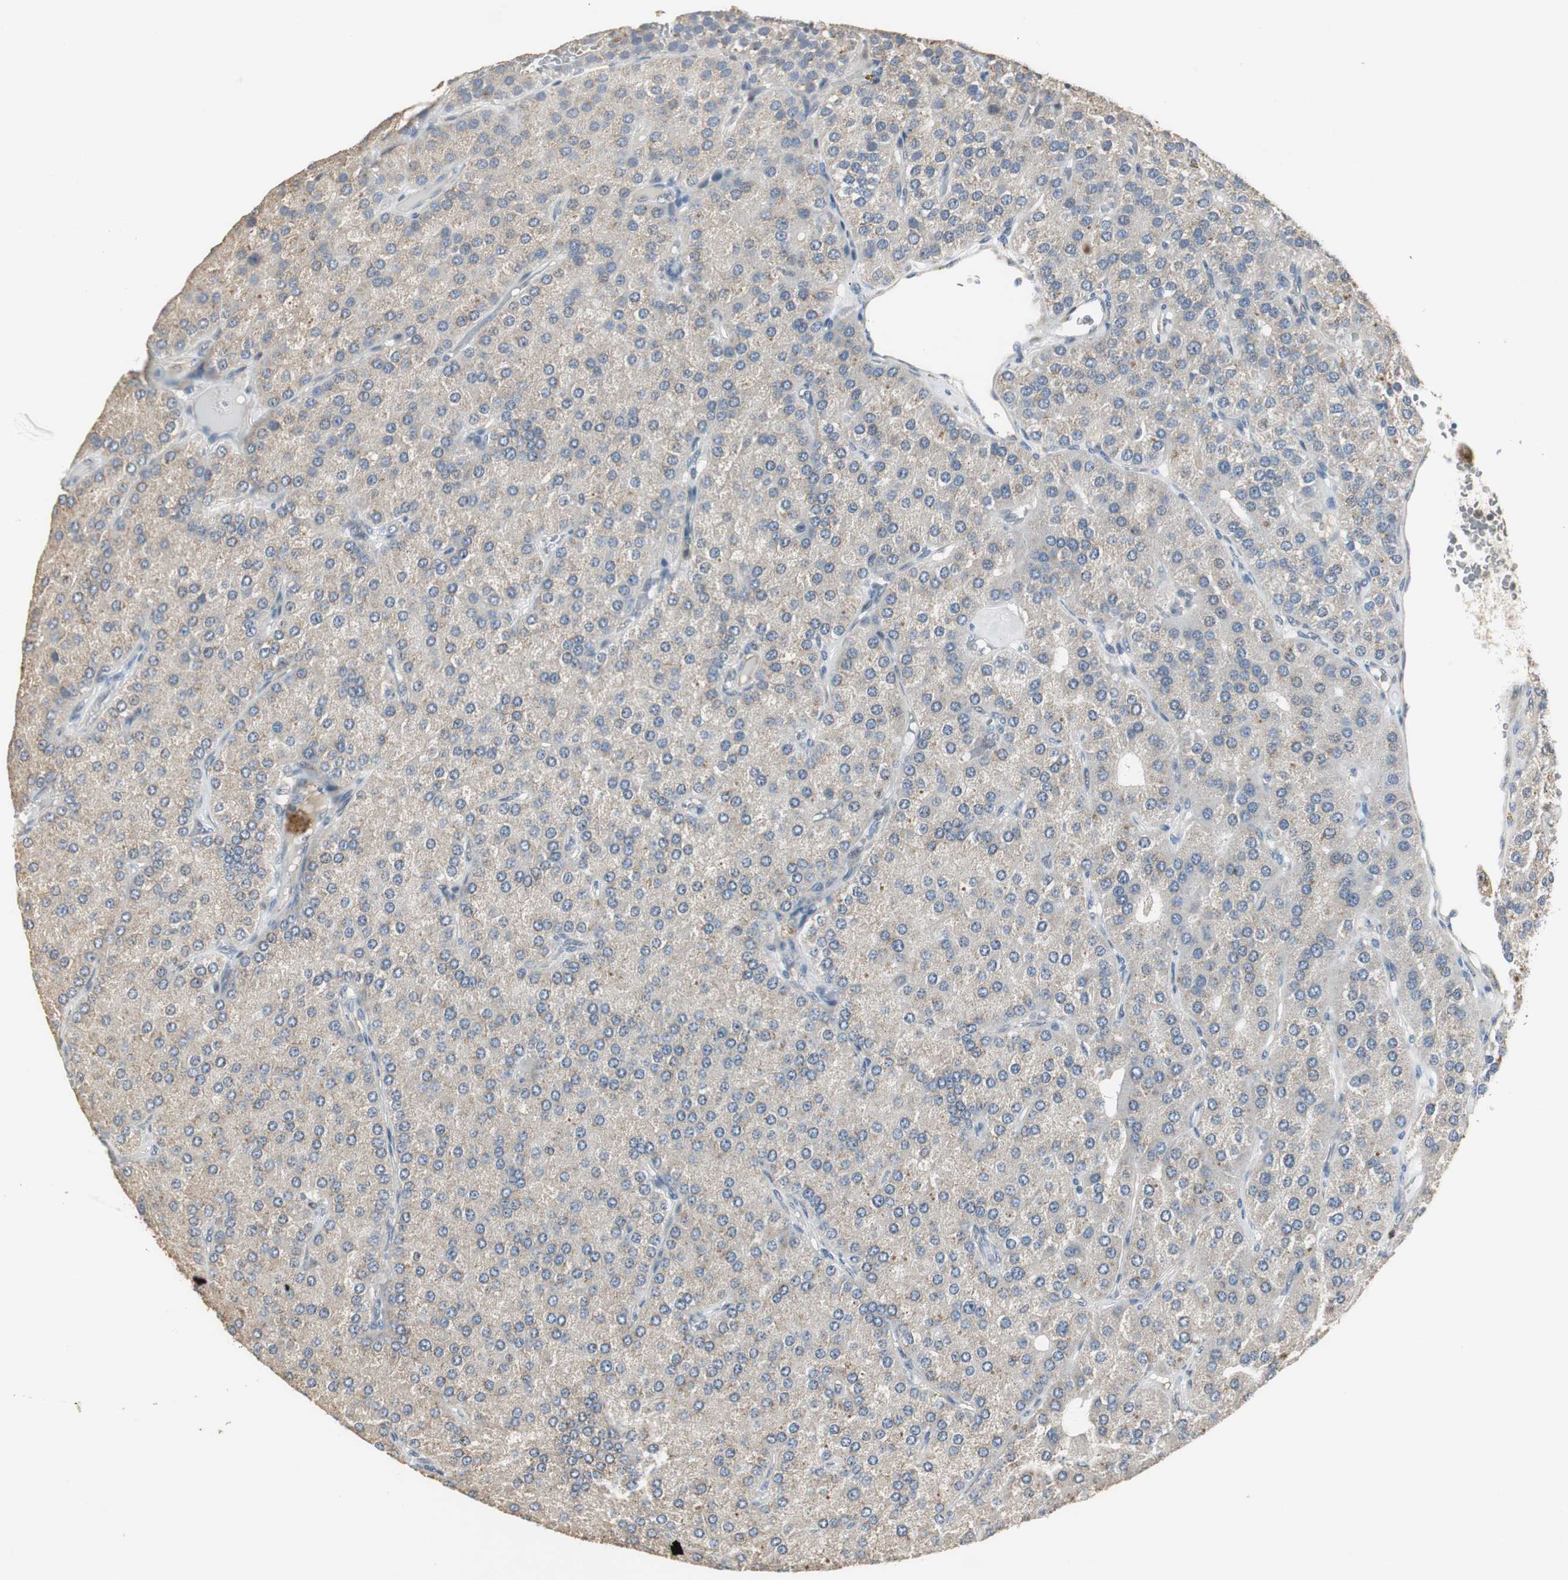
{"staining": {"intensity": "weak", "quantity": "25%-75%", "location": "cytoplasmic/membranous"}, "tissue": "parathyroid gland", "cell_type": "Glandular cells", "image_type": "normal", "snomed": [{"axis": "morphology", "description": "Normal tissue, NOS"}, {"axis": "morphology", "description": "Adenoma, NOS"}, {"axis": "topography", "description": "Parathyroid gland"}], "caption": "Unremarkable parathyroid gland displays weak cytoplasmic/membranous expression in approximately 25%-75% of glandular cells Immunohistochemistry stains the protein of interest in brown and the nuclei are stained blue..", "gene": "JTB", "patient": {"sex": "female", "age": 86}}